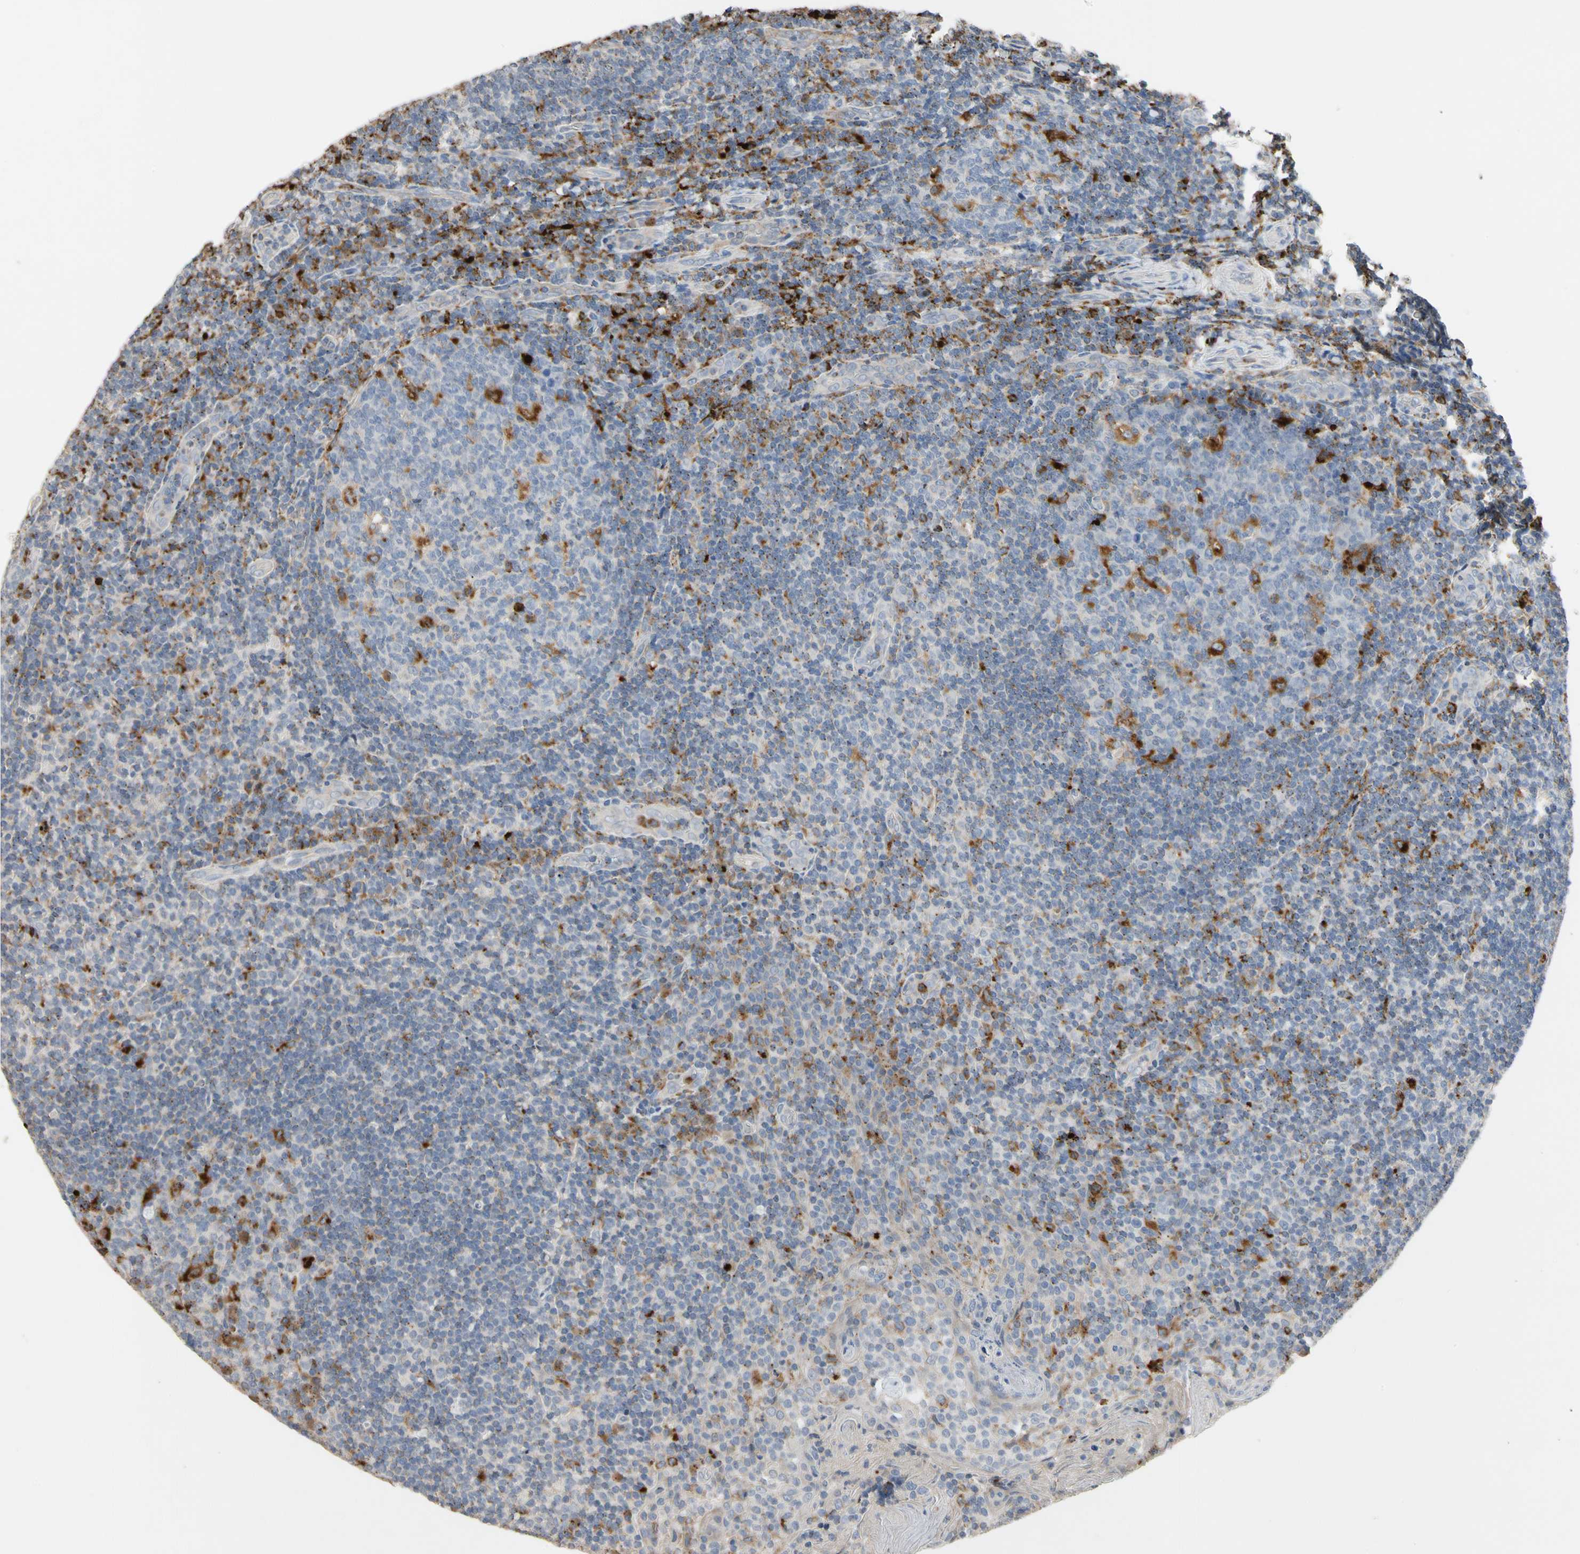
{"staining": {"intensity": "strong", "quantity": "<25%", "location": "cytoplasmic/membranous"}, "tissue": "tonsil", "cell_type": "Germinal center cells", "image_type": "normal", "snomed": [{"axis": "morphology", "description": "Normal tissue, NOS"}, {"axis": "topography", "description": "Tonsil"}], "caption": "Germinal center cells exhibit medium levels of strong cytoplasmic/membranous staining in approximately <25% of cells in normal human tonsil. The staining was performed using DAB (3,3'-diaminobenzidine) to visualize the protein expression in brown, while the nuclei were stained in blue with hematoxylin (Magnification: 20x).", "gene": "ADA2", "patient": {"sex": "male", "age": 17}}